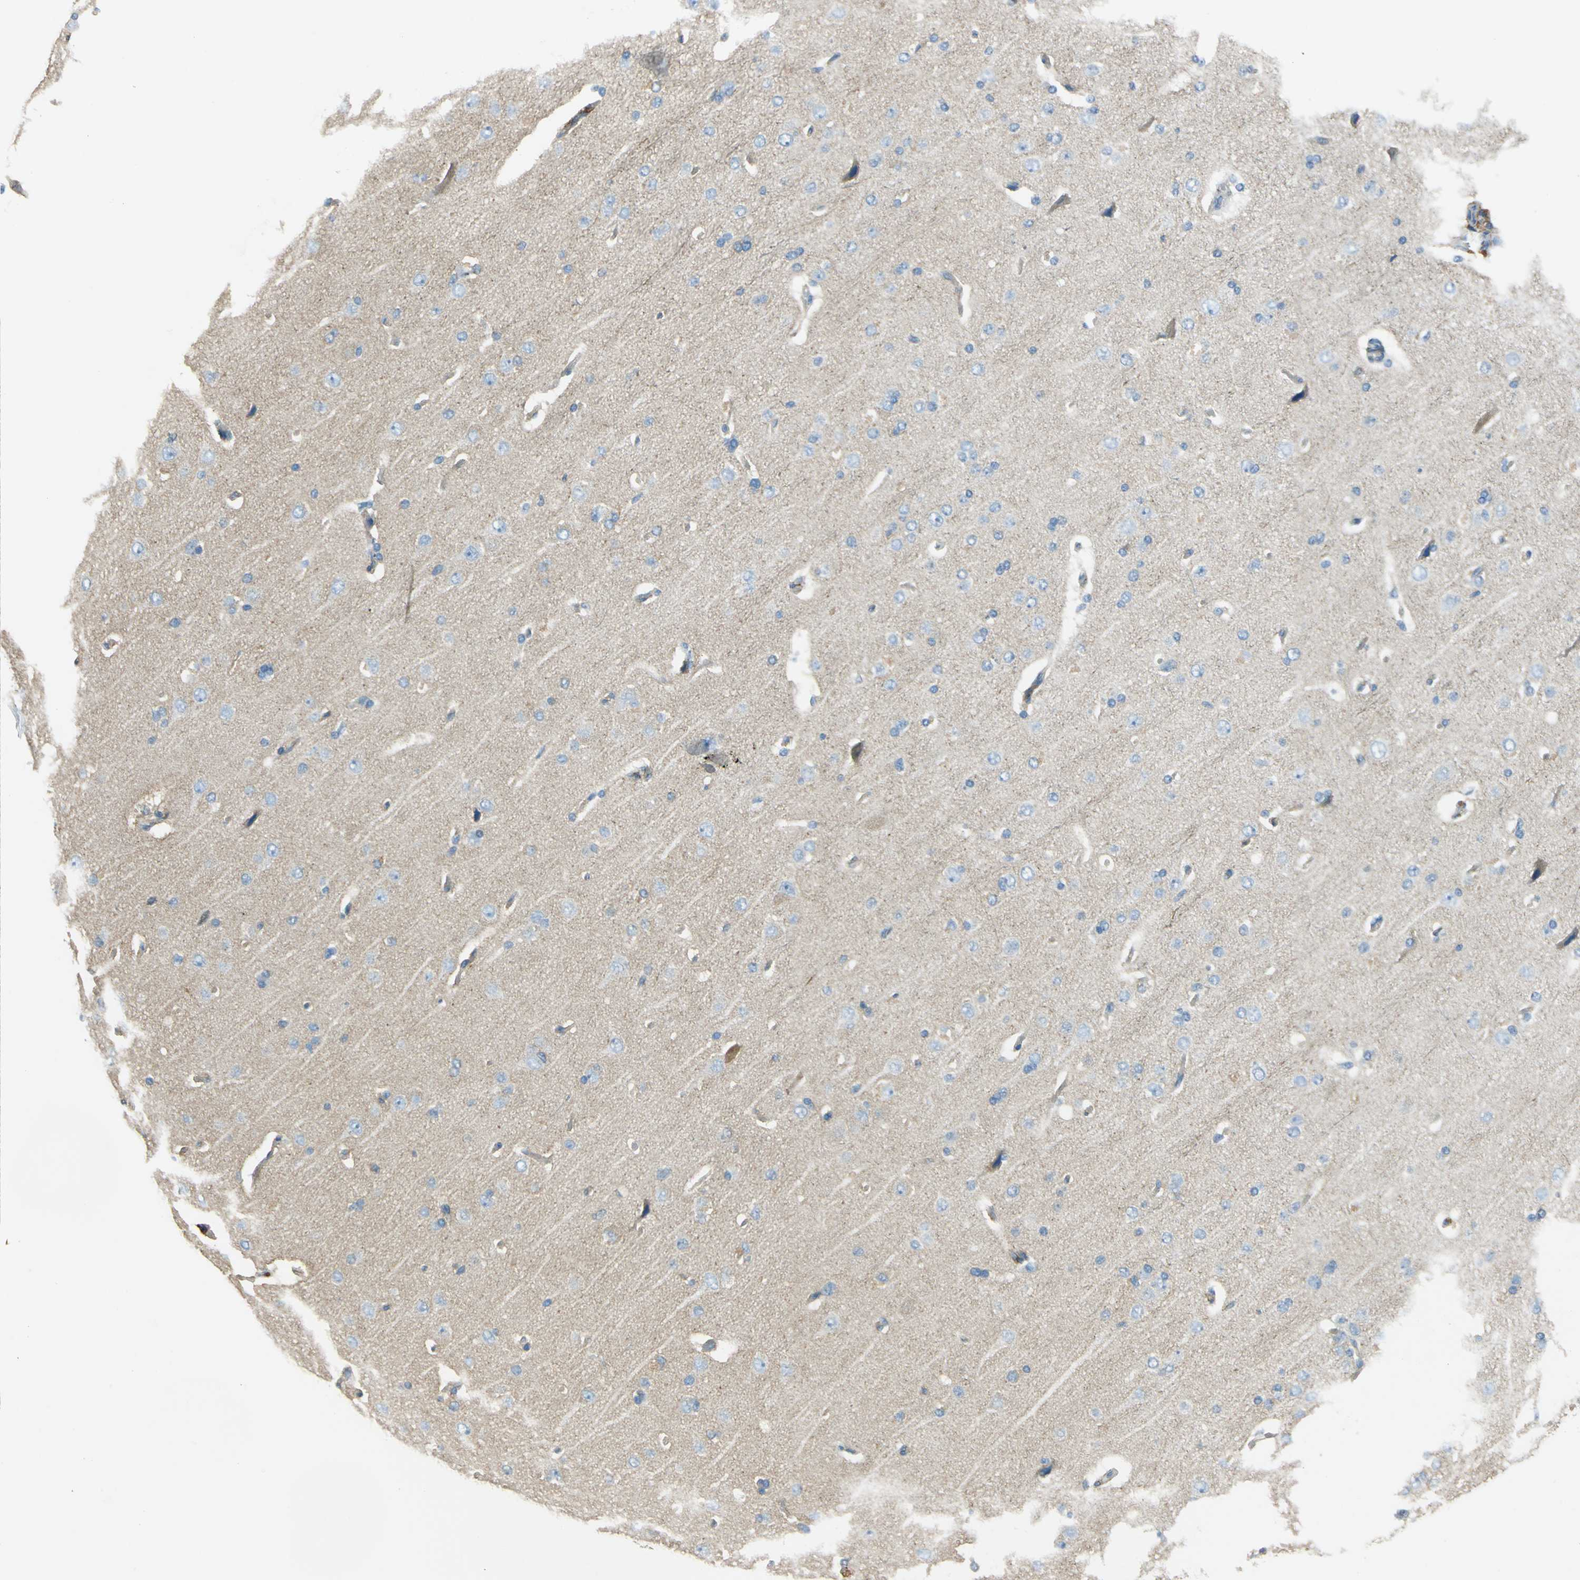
{"staining": {"intensity": "moderate", "quantity": "25%-75%", "location": "cytoplasmic/membranous"}, "tissue": "cerebral cortex", "cell_type": "Endothelial cells", "image_type": "normal", "snomed": [{"axis": "morphology", "description": "Normal tissue, NOS"}, {"axis": "topography", "description": "Cerebral cortex"}], "caption": "Immunohistochemical staining of normal human cerebral cortex reveals 25%-75% levels of moderate cytoplasmic/membranous protein staining in about 25%-75% of endothelial cells.", "gene": "AKAP12", "patient": {"sex": "male", "age": 62}}